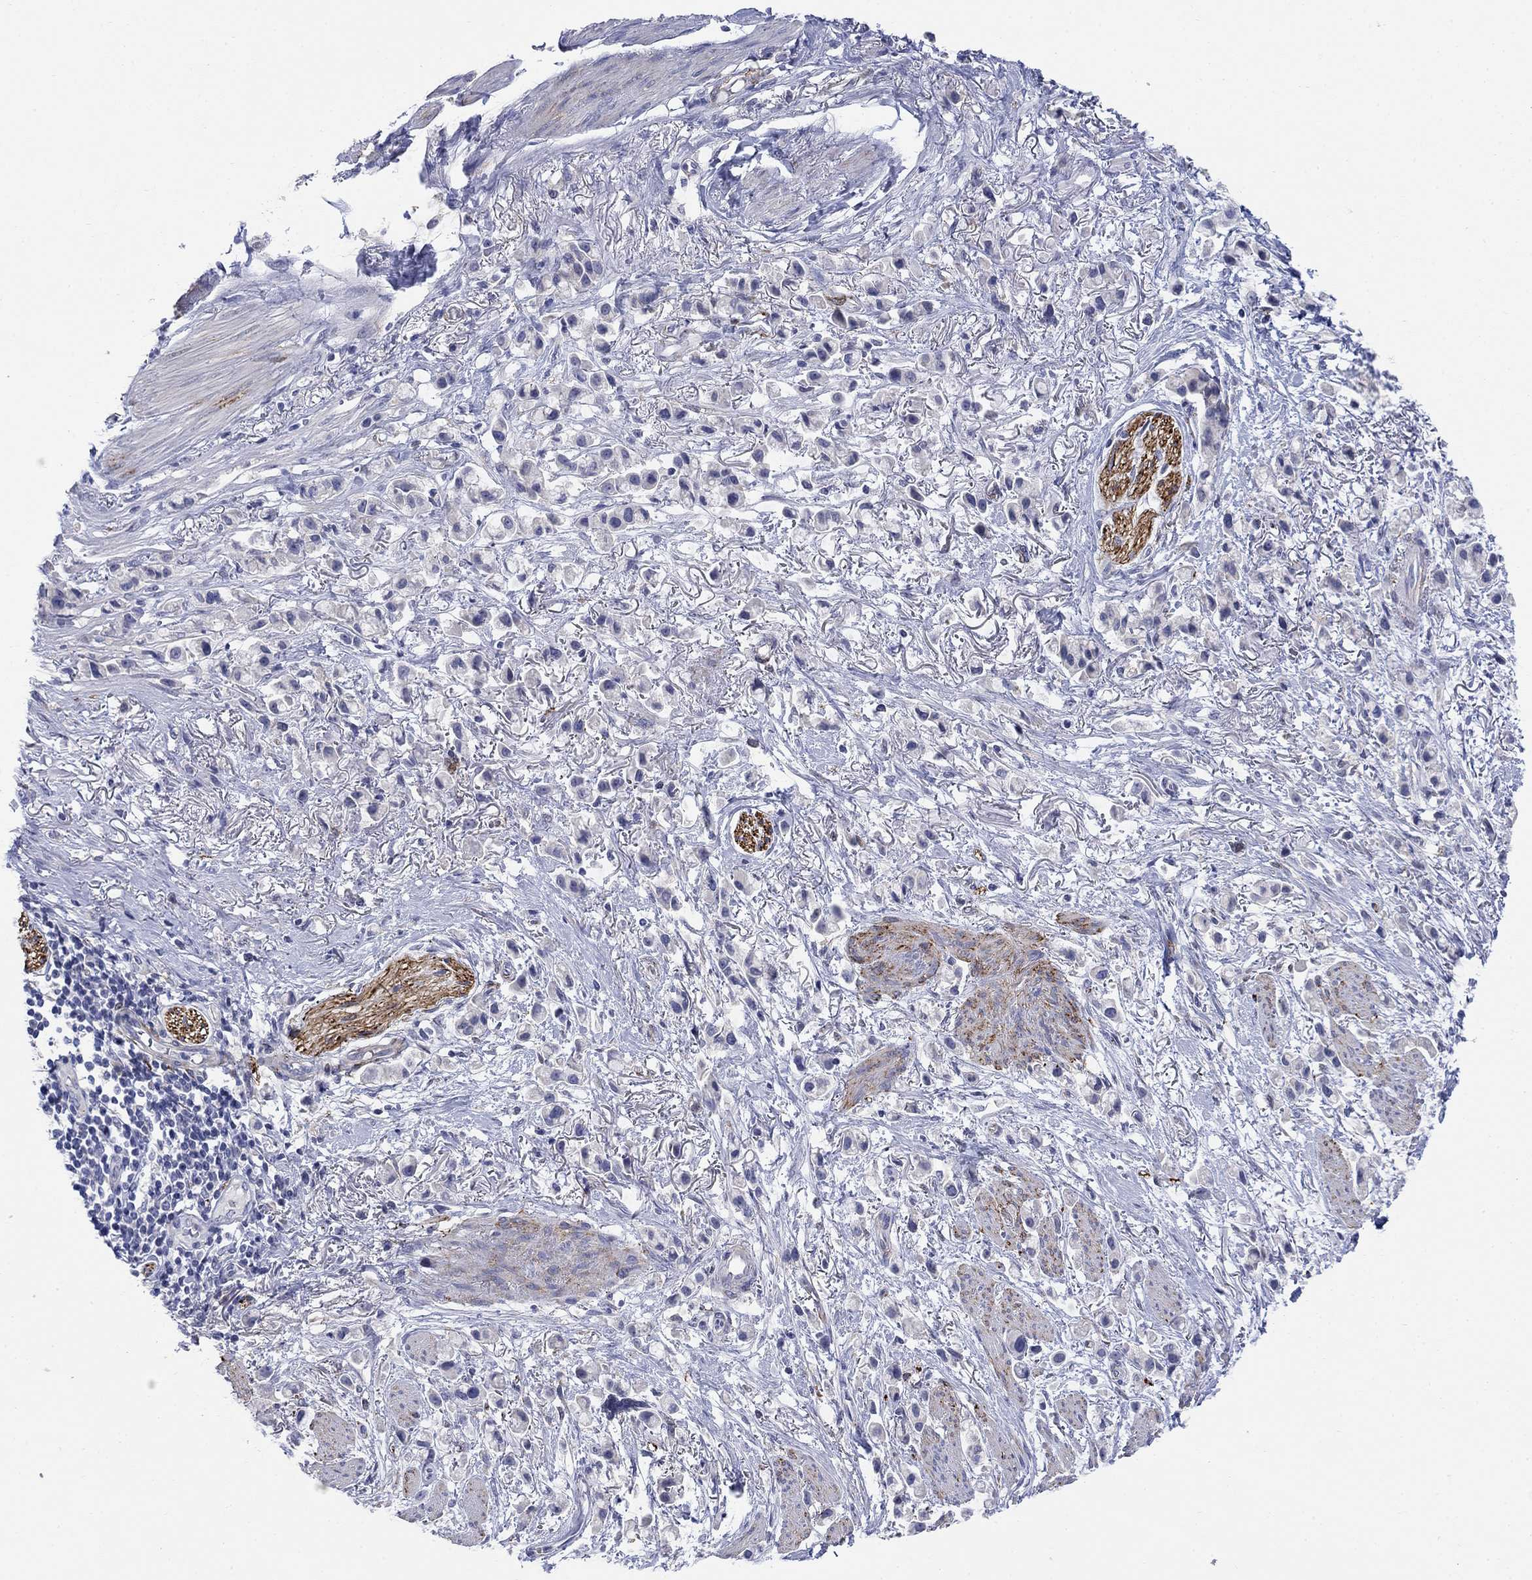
{"staining": {"intensity": "negative", "quantity": "none", "location": "none"}, "tissue": "stomach cancer", "cell_type": "Tumor cells", "image_type": "cancer", "snomed": [{"axis": "morphology", "description": "Adenocarcinoma, NOS"}, {"axis": "topography", "description": "Stomach"}], "caption": "Tumor cells show no significant positivity in stomach cancer (adenocarcinoma).", "gene": "PTPRZ1", "patient": {"sex": "female", "age": 81}}